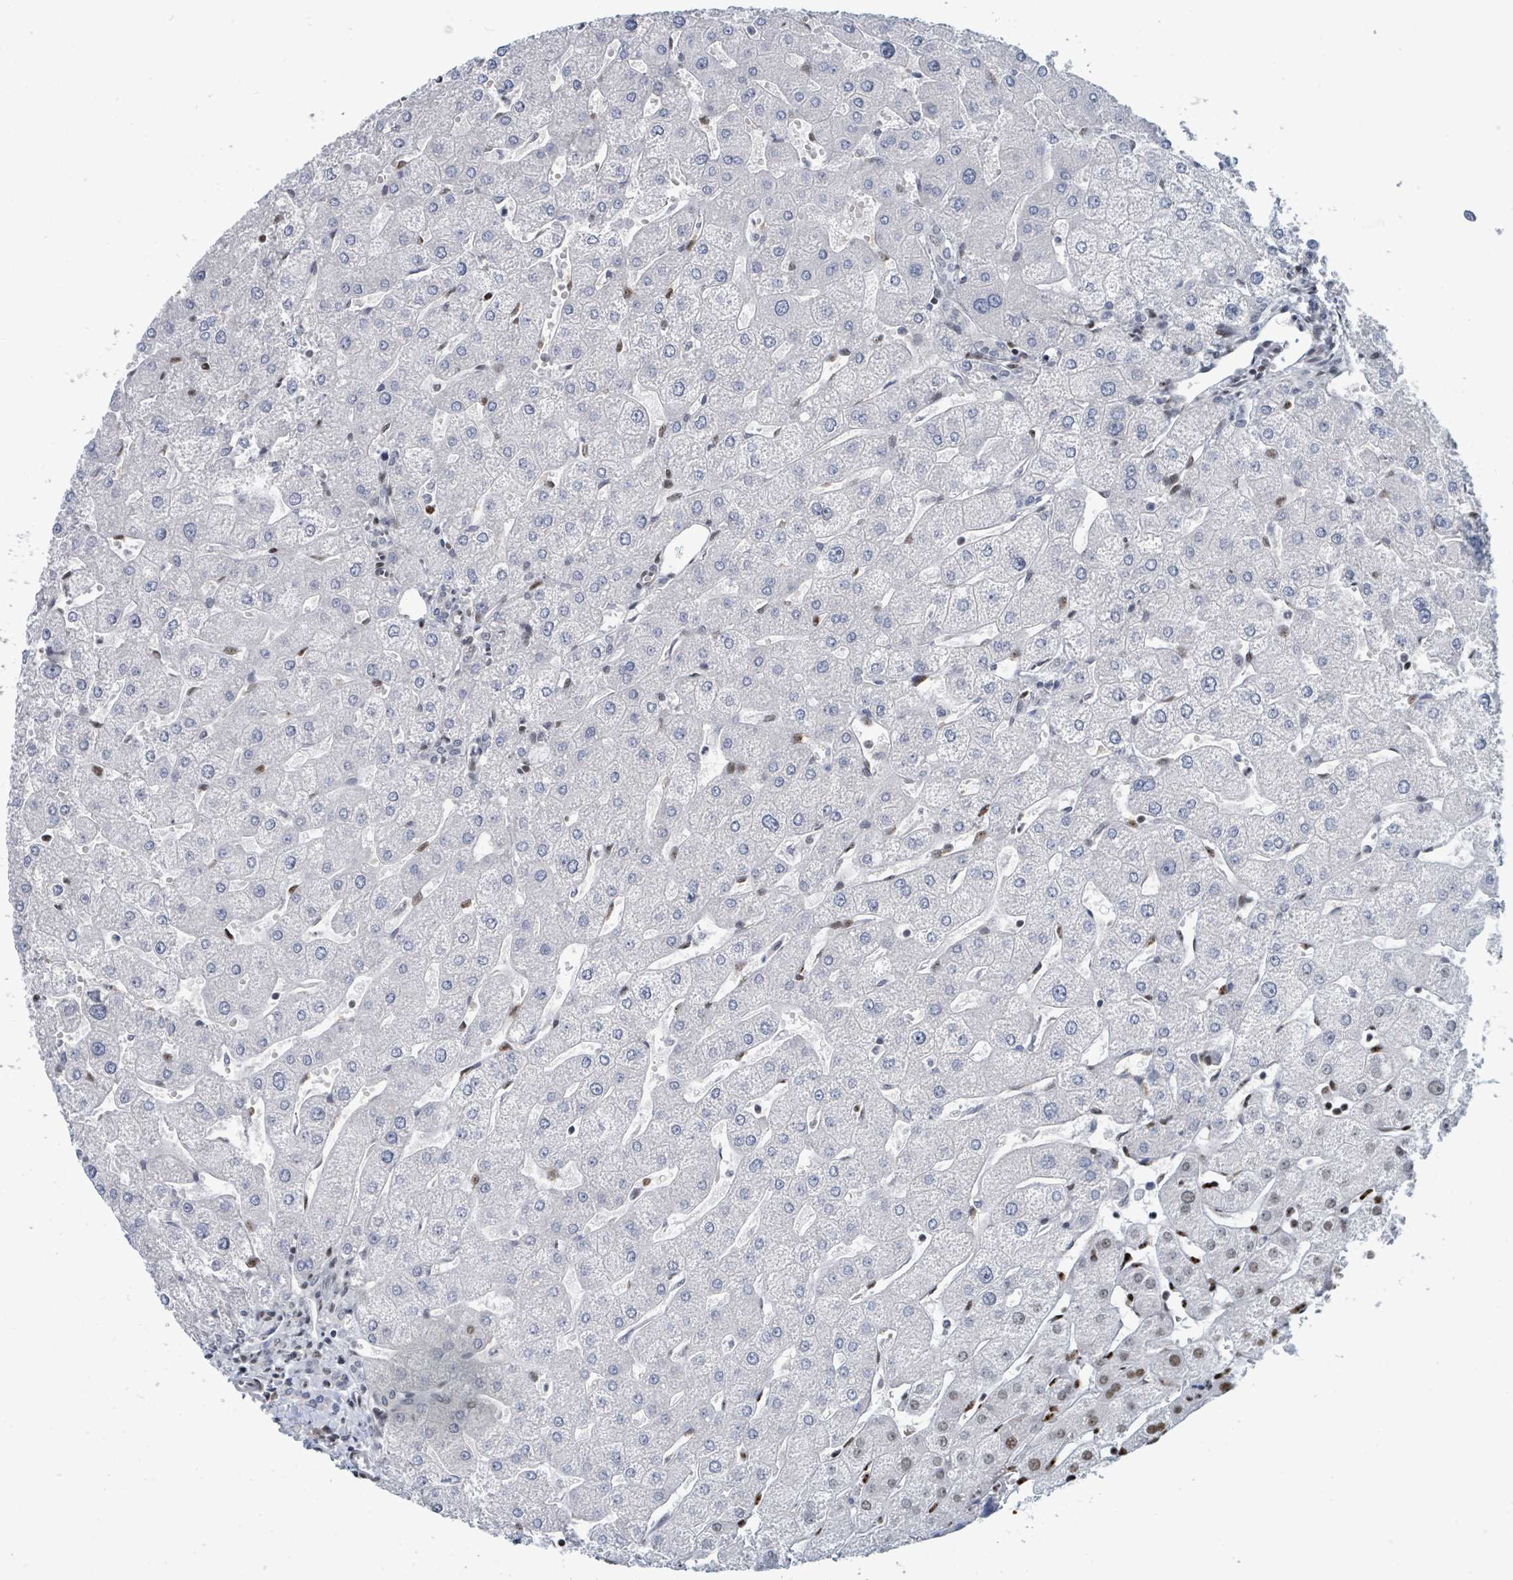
{"staining": {"intensity": "negative", "quantity": "none", "location": "none"}, "tissue": "liver", "cell_type": "Cholangiocytes", "image_type": "normal", "snomed": [{"axis": "morphology", "description": "Normal tissue, NOS"}, {"axis": "topography", "description": "Liver"}], "caption": "Immunohistochemical staining of normal liver displays no significant staining in cholangiocytes.", "gene": "SUMO2", "patient": {"sex": "male", "age": 67}}